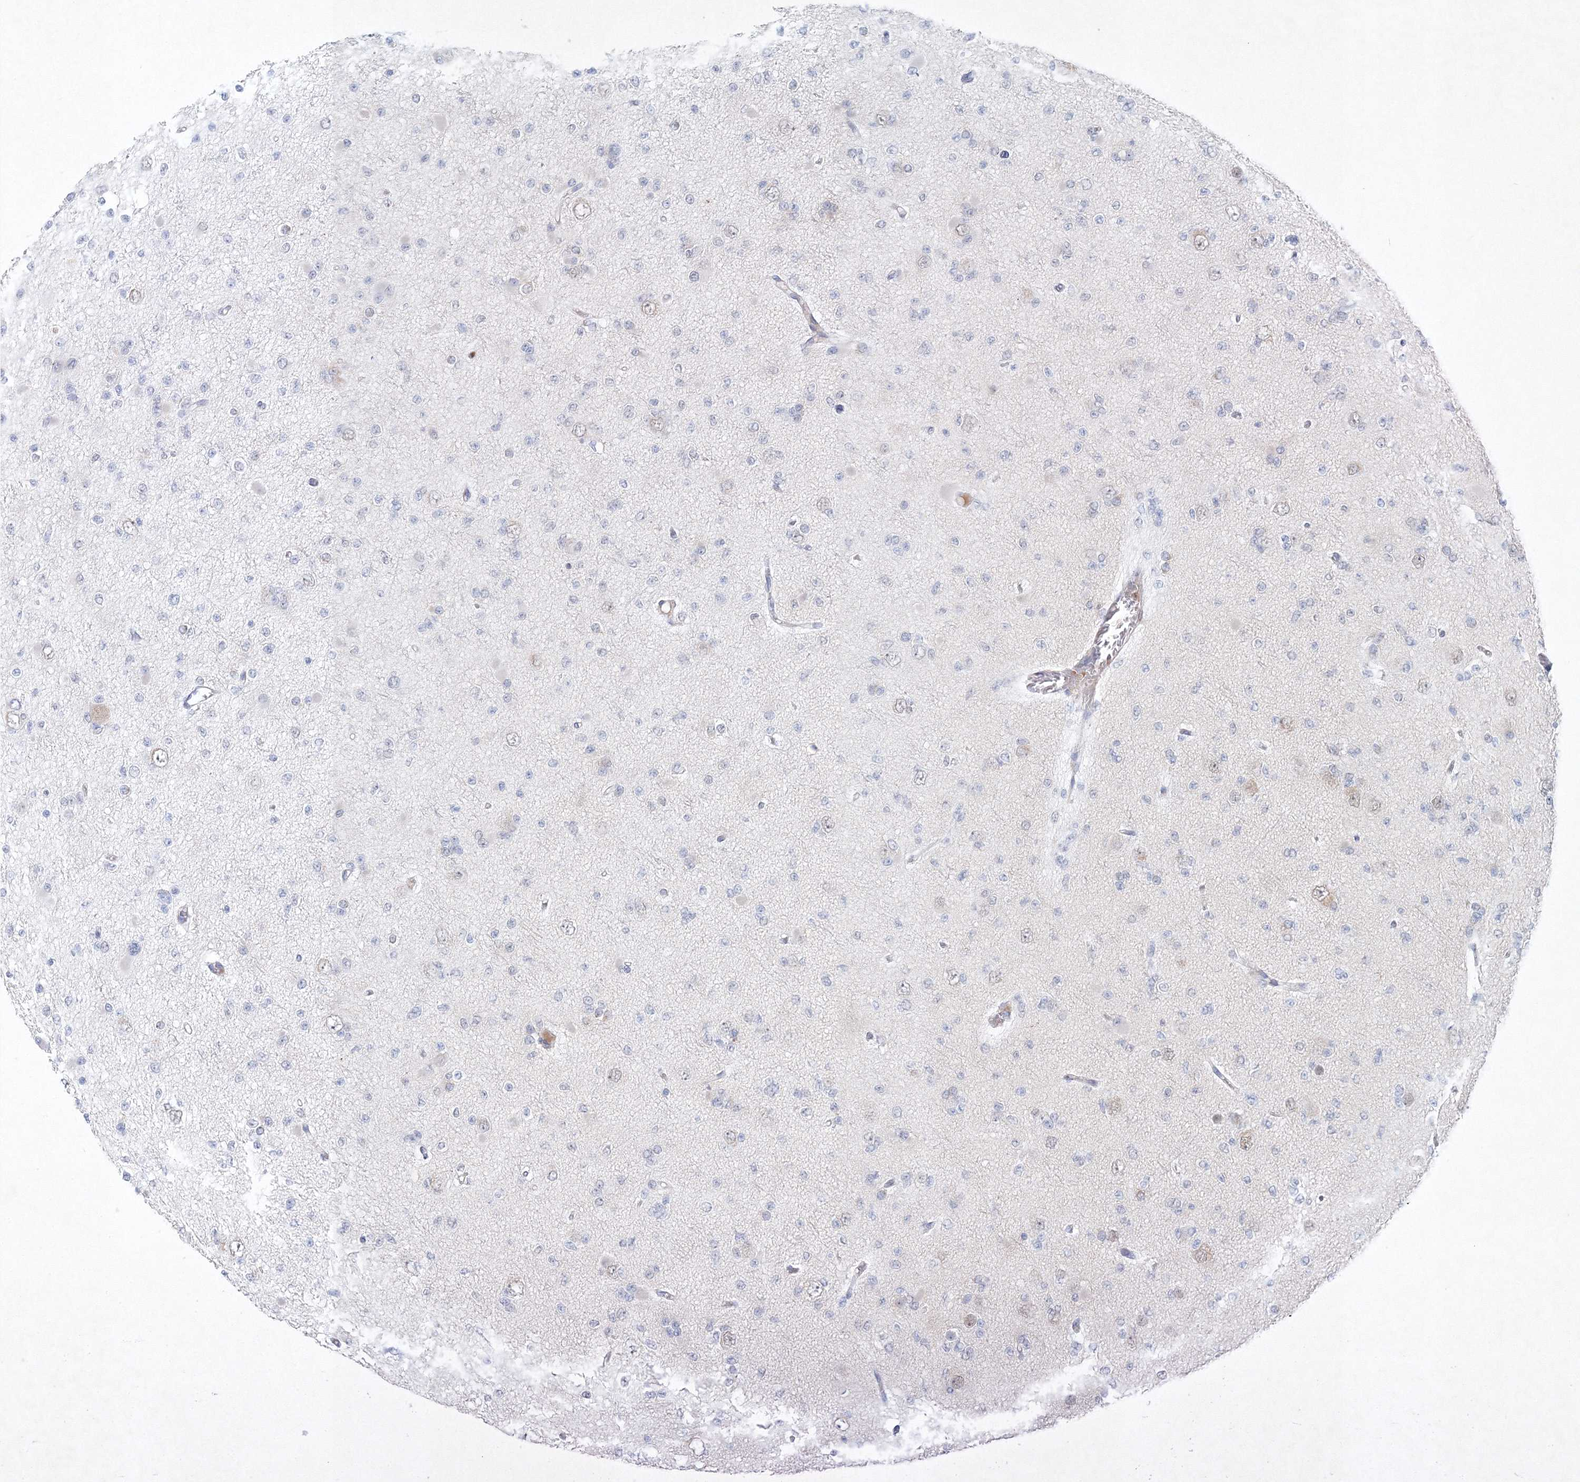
{"staining": {"intensity": "negative", "quantity": "none", "location": "none"}, "tissue": "glioma", "cell_type": "Tumor cells", "image_type": "cancer", "snomed": [{"axis": "morphology", "description": "Glioma, malignant, Low grade"}, {"axis": "topography", "description": "Brain"}], "caption": "Human malignant glioma (low-grade) stained for a protein using immunohistochemistry (IHC) shows no expression in tumor cells.", "gene": "SH3BP5", "patient": {"sex": "female", "age": 22}}